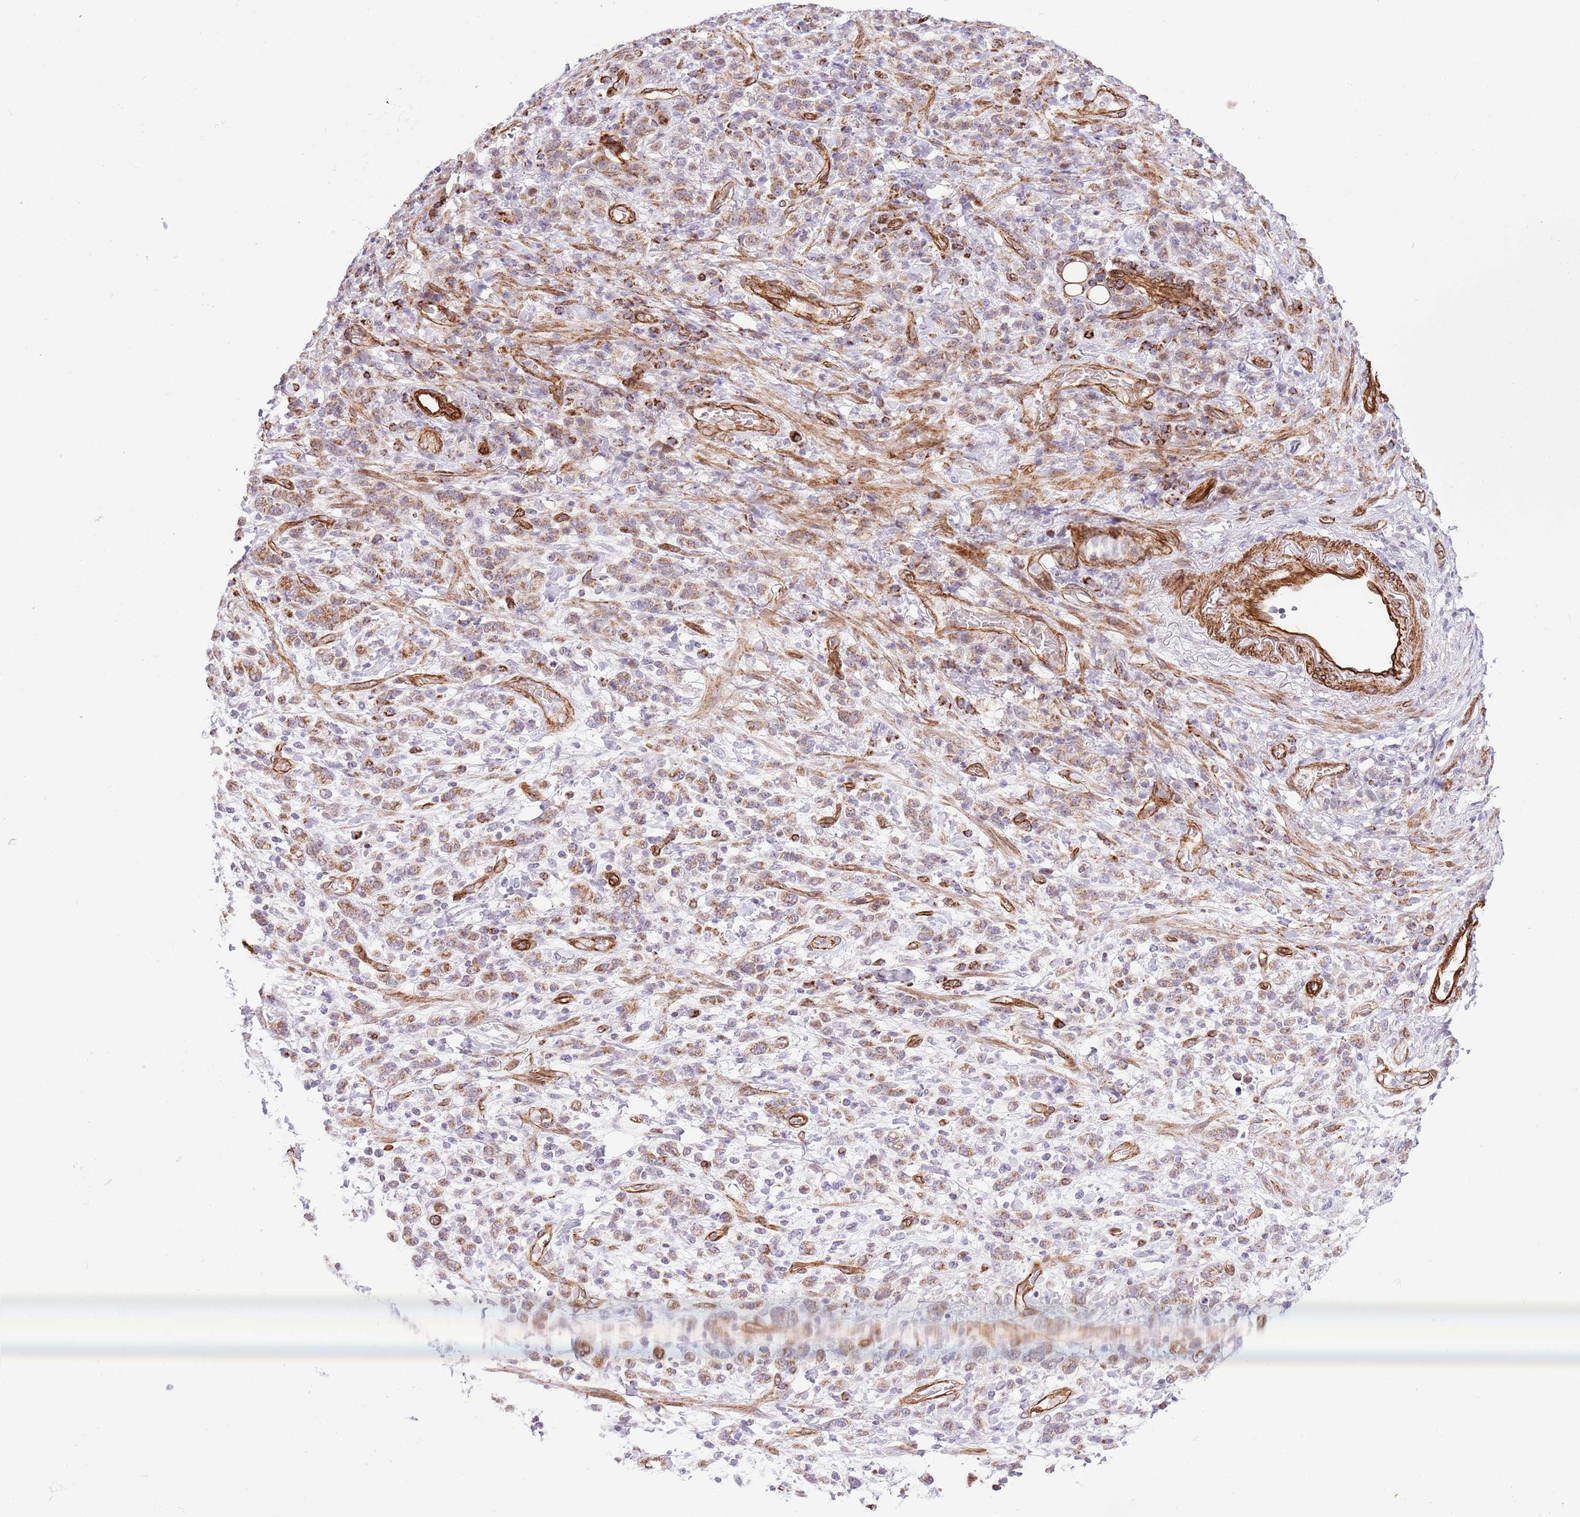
{"staining": {"intensity": "weak", "quantity": "25%-75%", "location": "cytoplasmic/membranous"}, "tissue": "stomach cancer", "cell_type": "Tumor cells", "image_type": "cancer", "snomed": [{"axis": "morphology", "description": "Adenocarcinoma, NOS"}, {"axis": "topography", "description": "Stomach"}], "caption": "Immunohistochemical staining of human stomach cancer shows weak cytoplasmic/membranous protein staining in about 25%-75% of tumor cells.", "gene": "NEK3", "patient": {"sex": "male", "age": 77}}